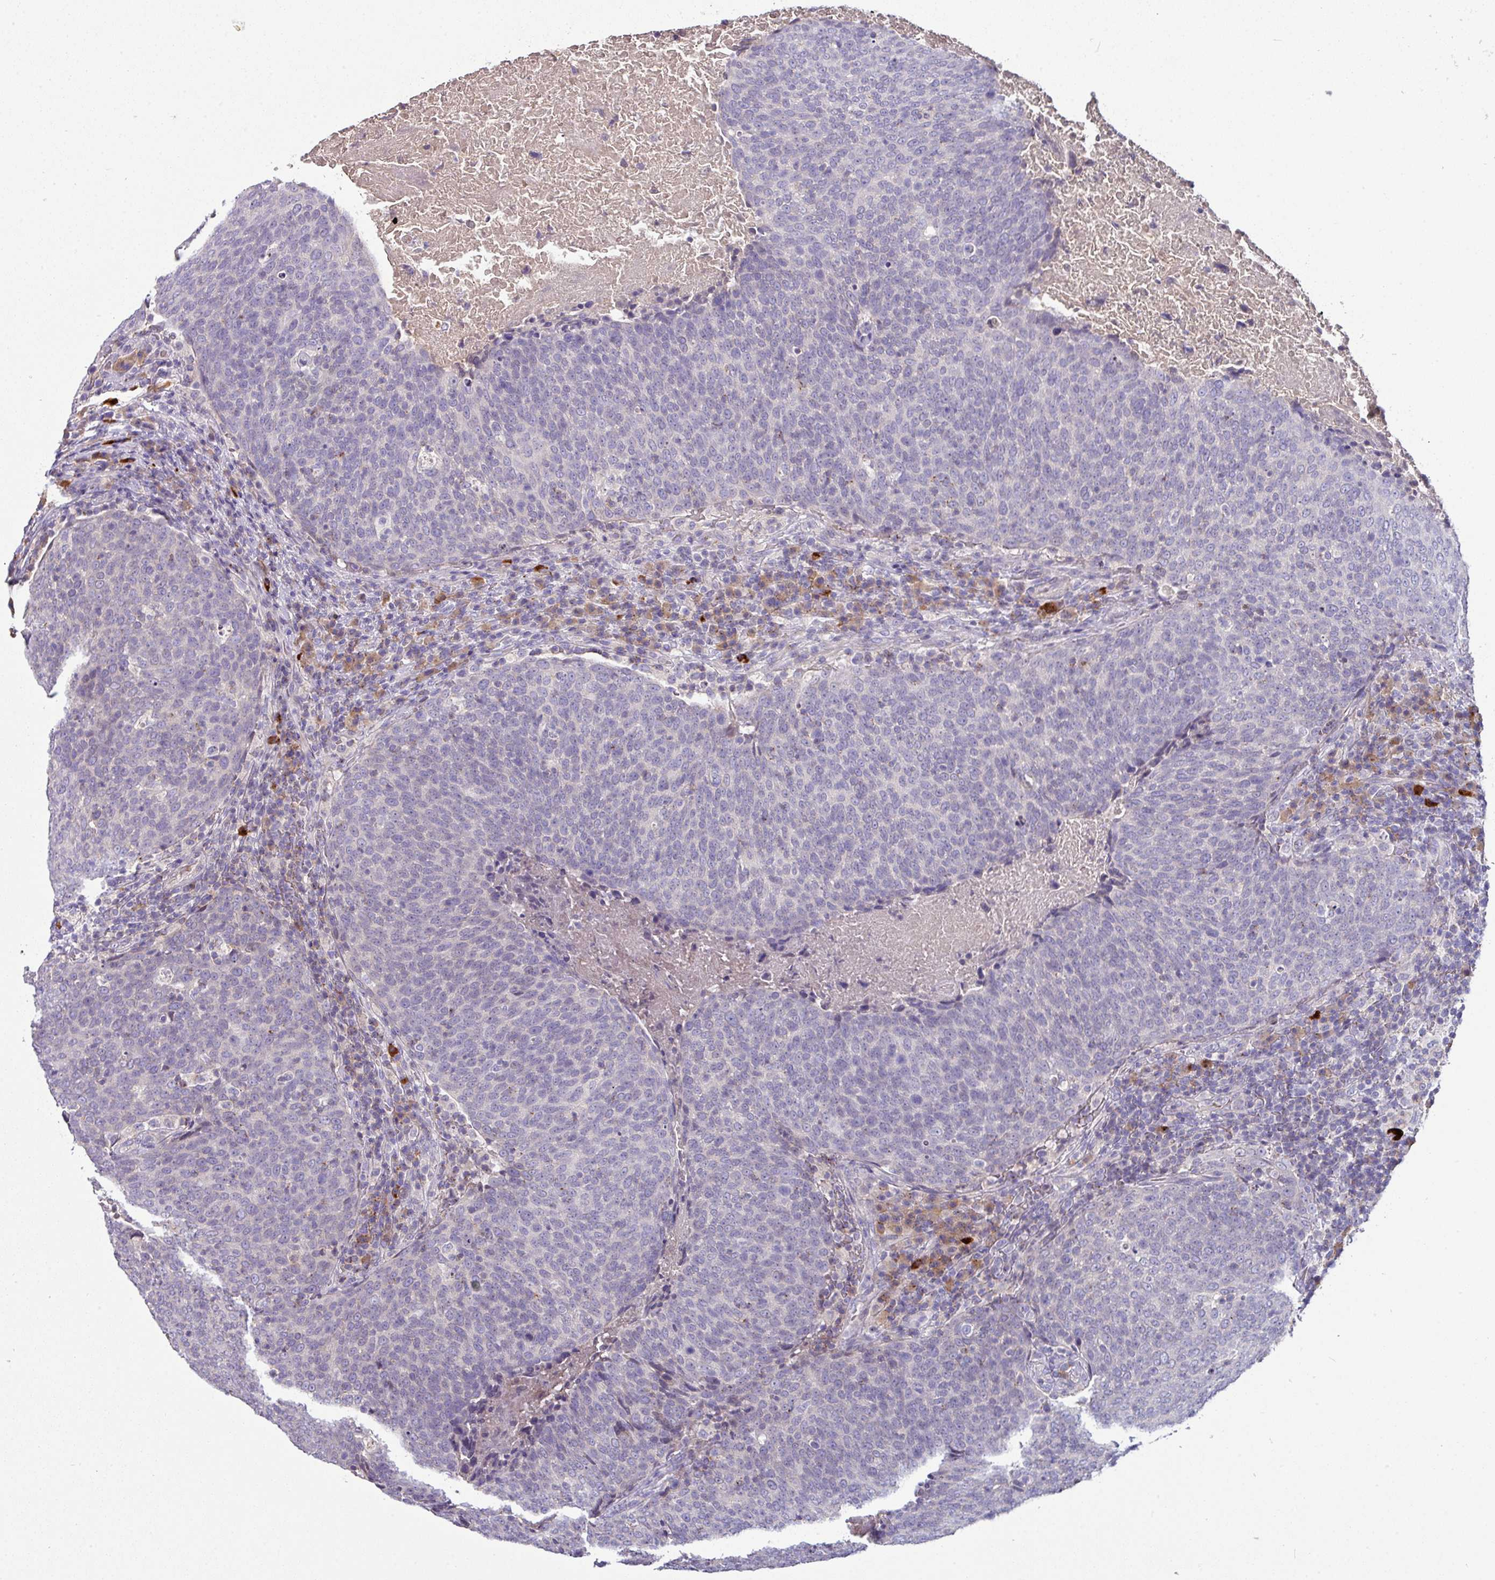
{"staining": {"intensity": "negative", "quantity": "none", "location": "none"}, "tissue": "head and neck cancer", "cell_type": "Tumor cells", "image_type": "cancer", "snomed": [{"axis": "morphology", "description": "Squamous cell carcinoma, NOS"}, {"axis": "morphology", "description": "Squamous cell carcinoma, metastatic, NOS"}, {"axis": "topography", "description": "Lymph node"}, {"axis": "topography", "description": "Head-Neck"}], "caption": "Human head and neck metastatic squamous cell carcinoma stained for a protein using immunohistochemistry displays no expression in tumor cells.", "gene": "SLAMF6", "patient": {"sex": "male", "age": 62}}